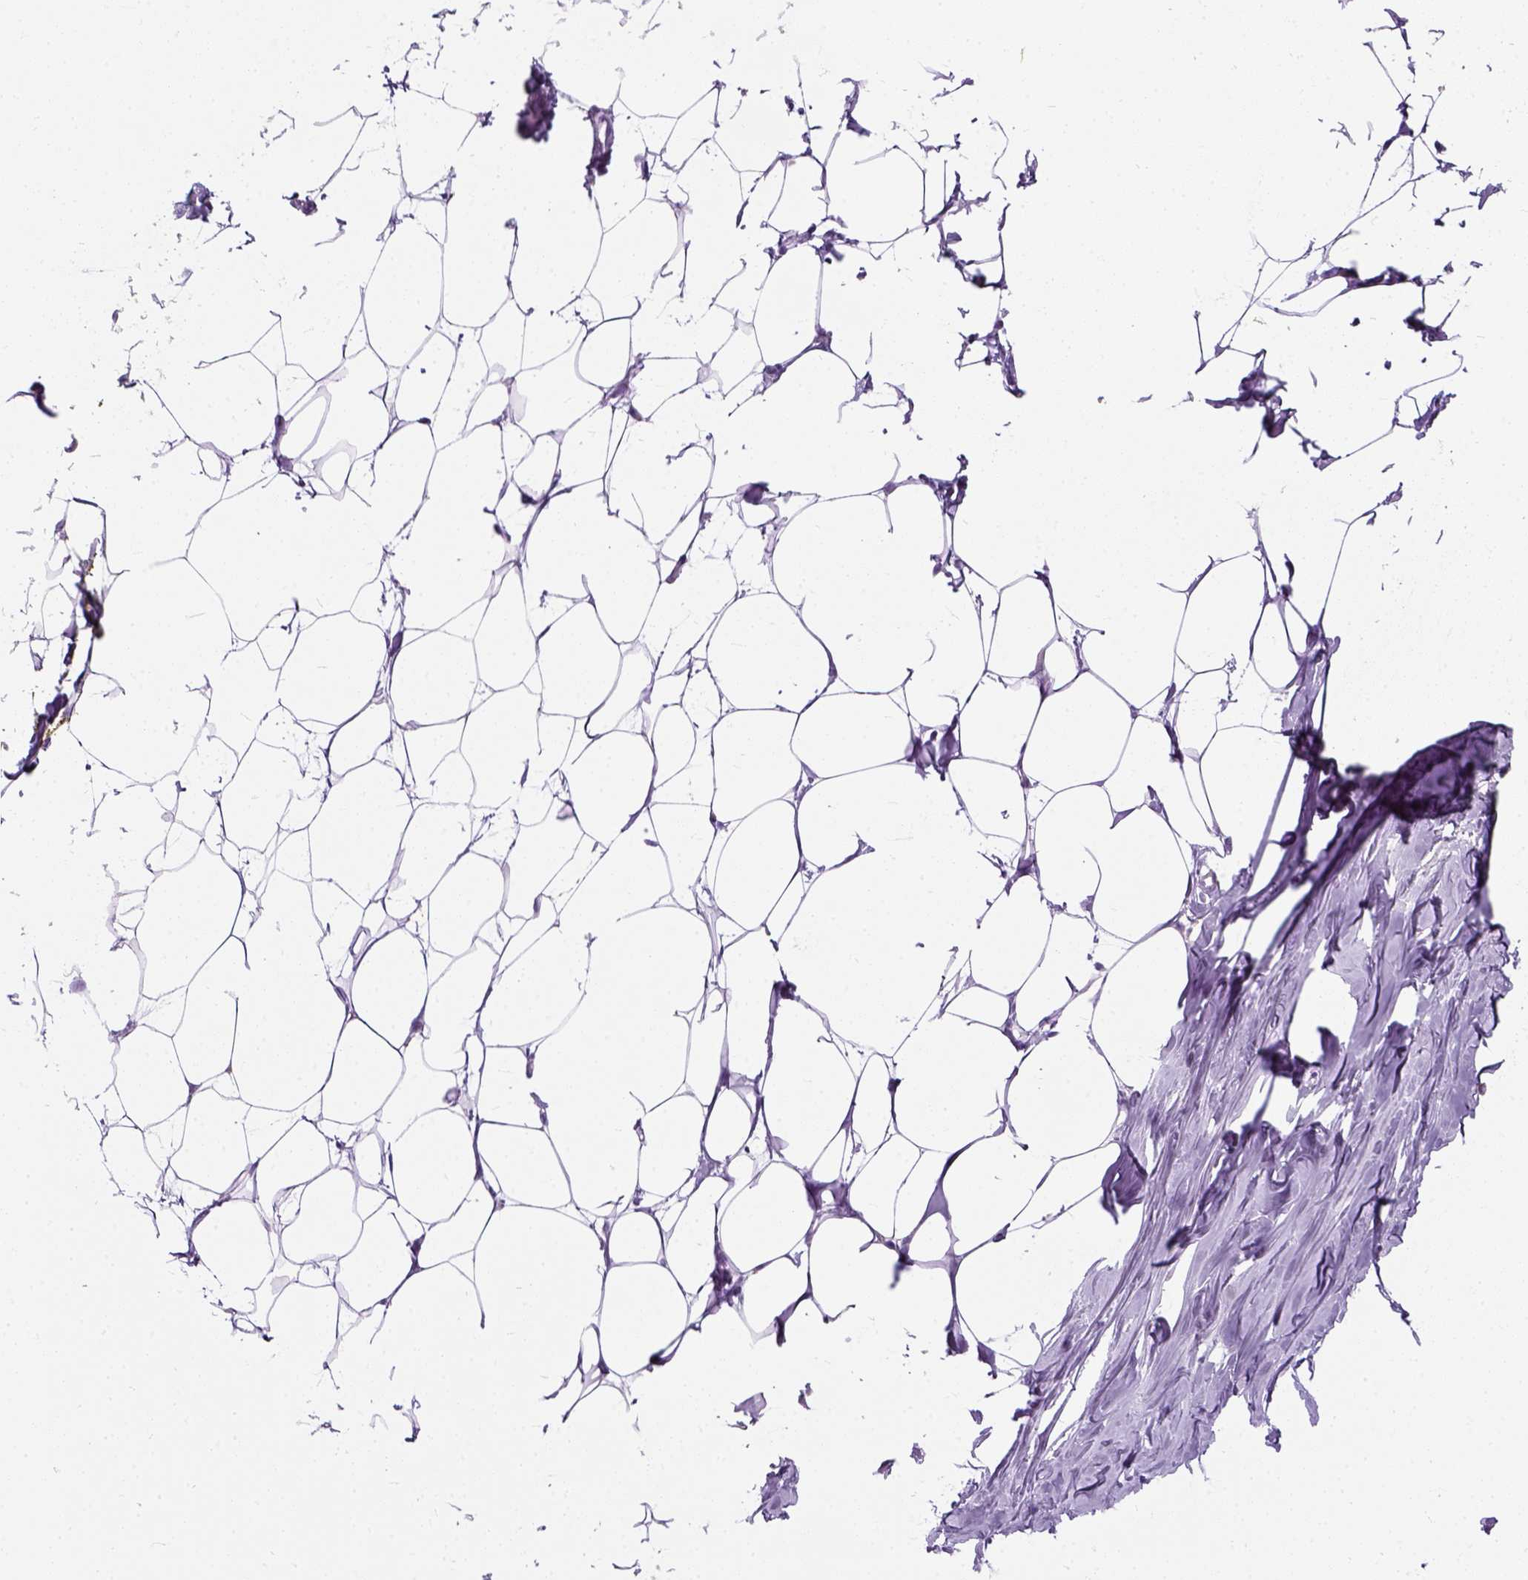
{"staining": {"intensity": "negative", "quantity": "none", "location": "none"}, "tissue": "breast", "cell_type": "Adipocytes", "image_type": "normal", "snomed": [{"axis": "morphology", "description": "Normal tissue, NOS"}, {"axis": "topography", "description": "Breast"}], "caption": "The micrograph exhibits no significant positivity in adipocytes of breast.", "gene": "TRIM72", "patient": {"sex": "female", "age": 27}}